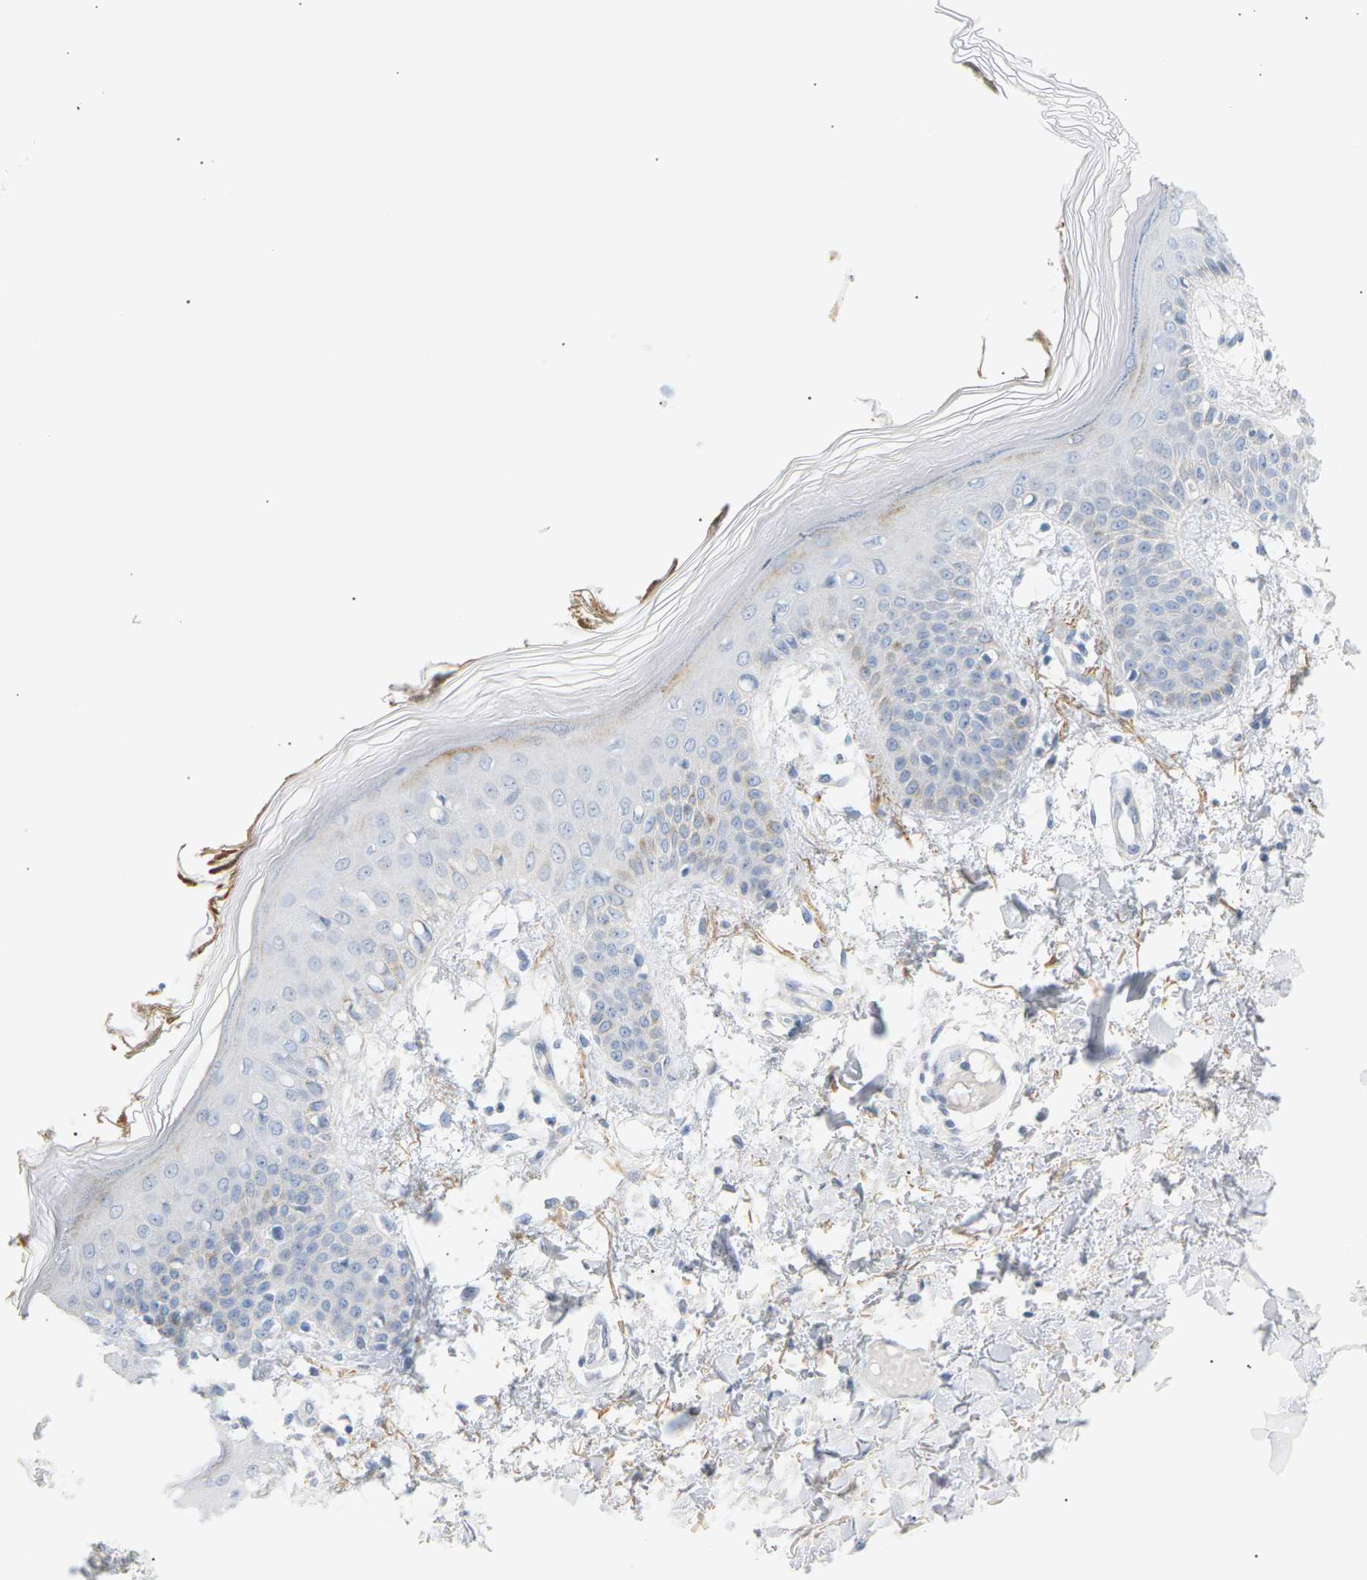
{"staining": {"intensity": "negative", "quantity": "none", "location": "none"}, "tissue": "skin", "cell_type": "Fibroblasts", "image_type": "normal", "snomed": [{"axis": "morphology", "description": "Normal tissue, NOS"}, {"axis": "topography", "description": "Skin"}], "caption": "DAB (3,3'-diaminobenzidine) immunohistochemical staining of normal skin exhibits no significant staining in fibroblasts. (DAB (3,3'-diaminobenzidine) IHC visualized using brightfield microscopy, high magnification).", "gene": "CLU", "patient": {"sex": "male", "age": 53}}